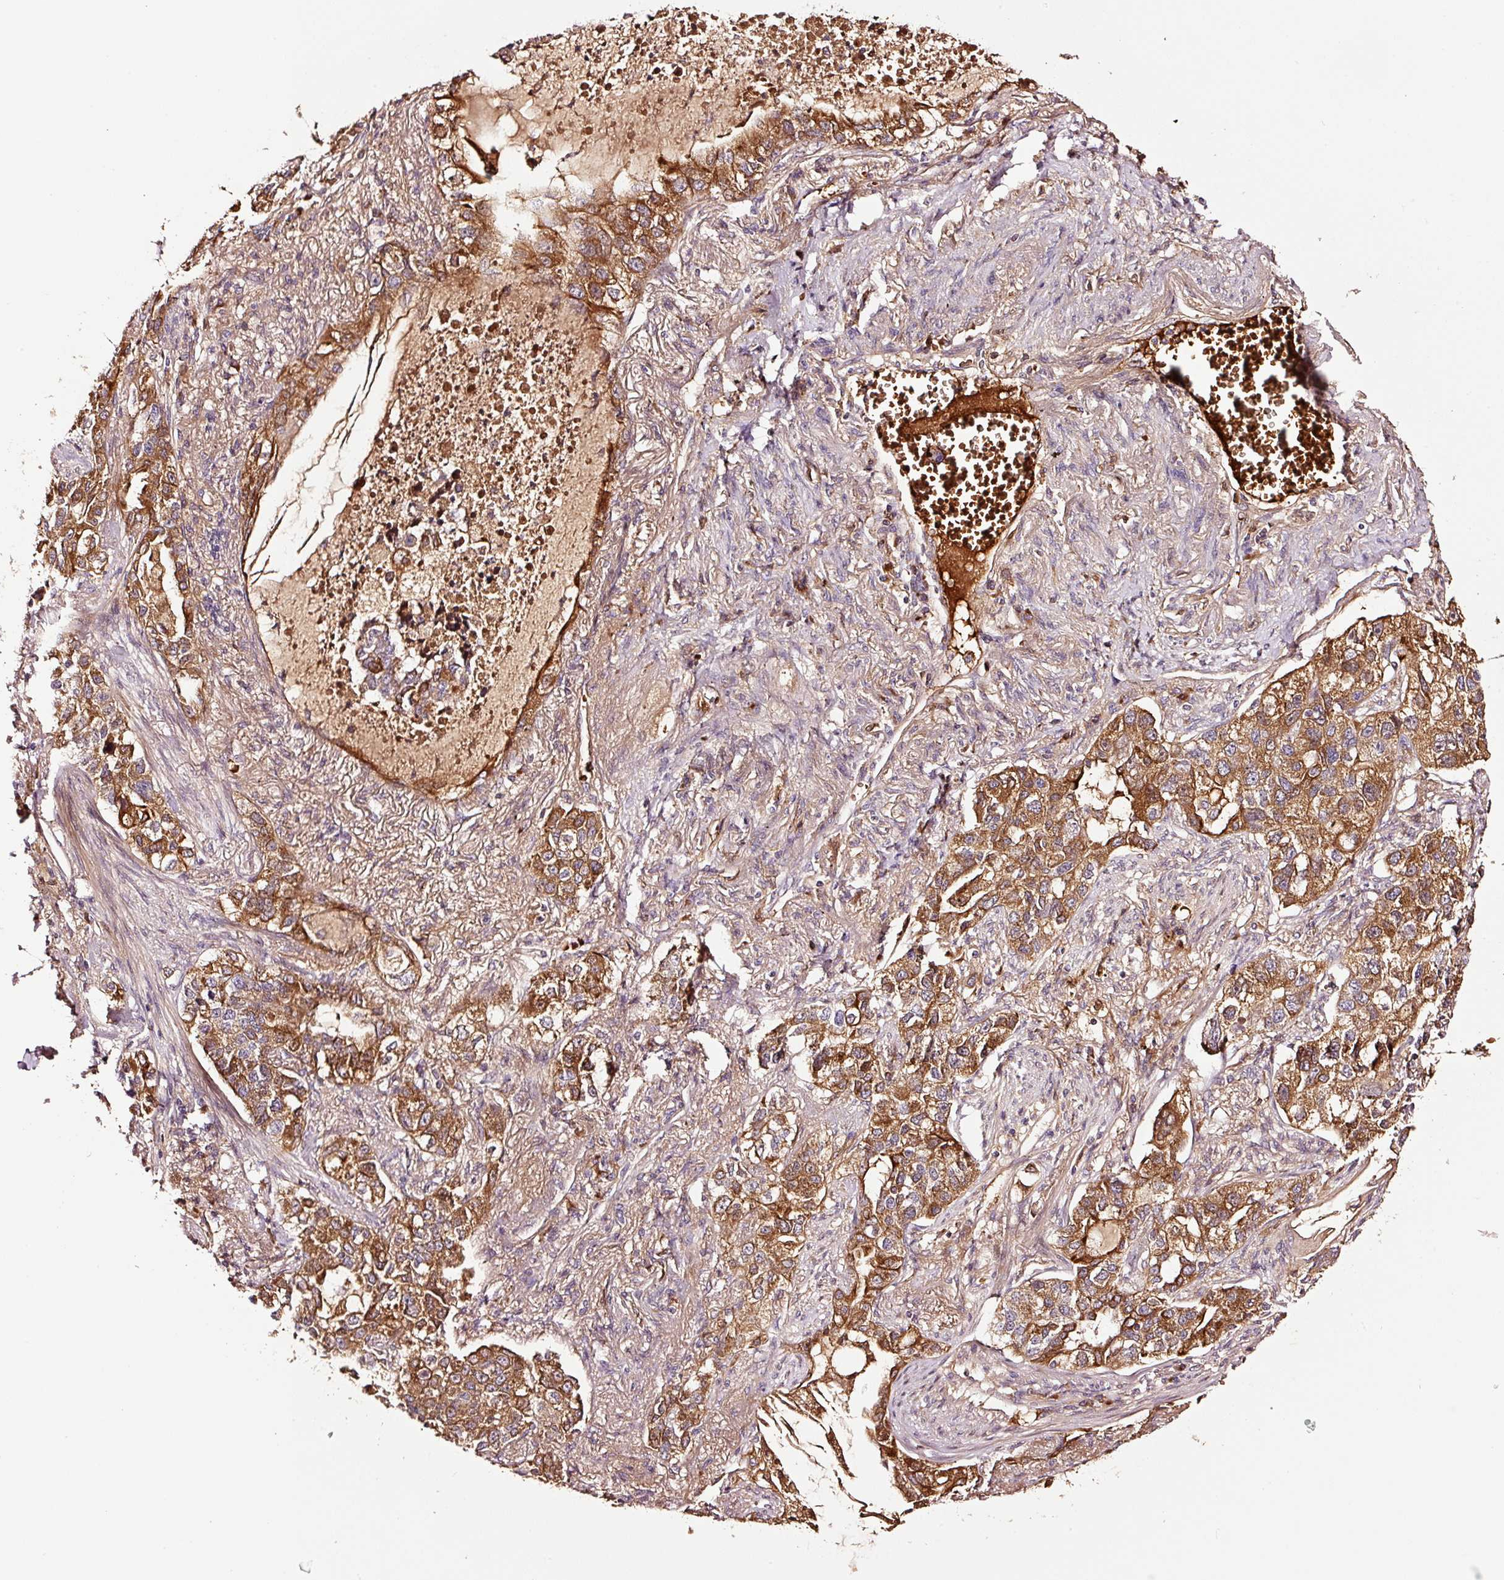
{"staining": {"intensity": "strong", "quantity": ">75%", "location": "cytoplasmic/membranous"}, "tissue": "lung cancer", "cell_type": "Tumor cells", "image_type": "cancer", "snomed": [{"axis": "morphology", "description": "Adenocarcinoma, NOS"}, {"axis": "topography", "description": "Lung"}], "caption": "Immunohistochemical staining of lung cancer reveals high levels of strong cytoplasmic/membranous protein positivity in about >75% of tumor cells.", "gene": "PGLYRP2", "patient": {"sex": "male", "age": 49}}